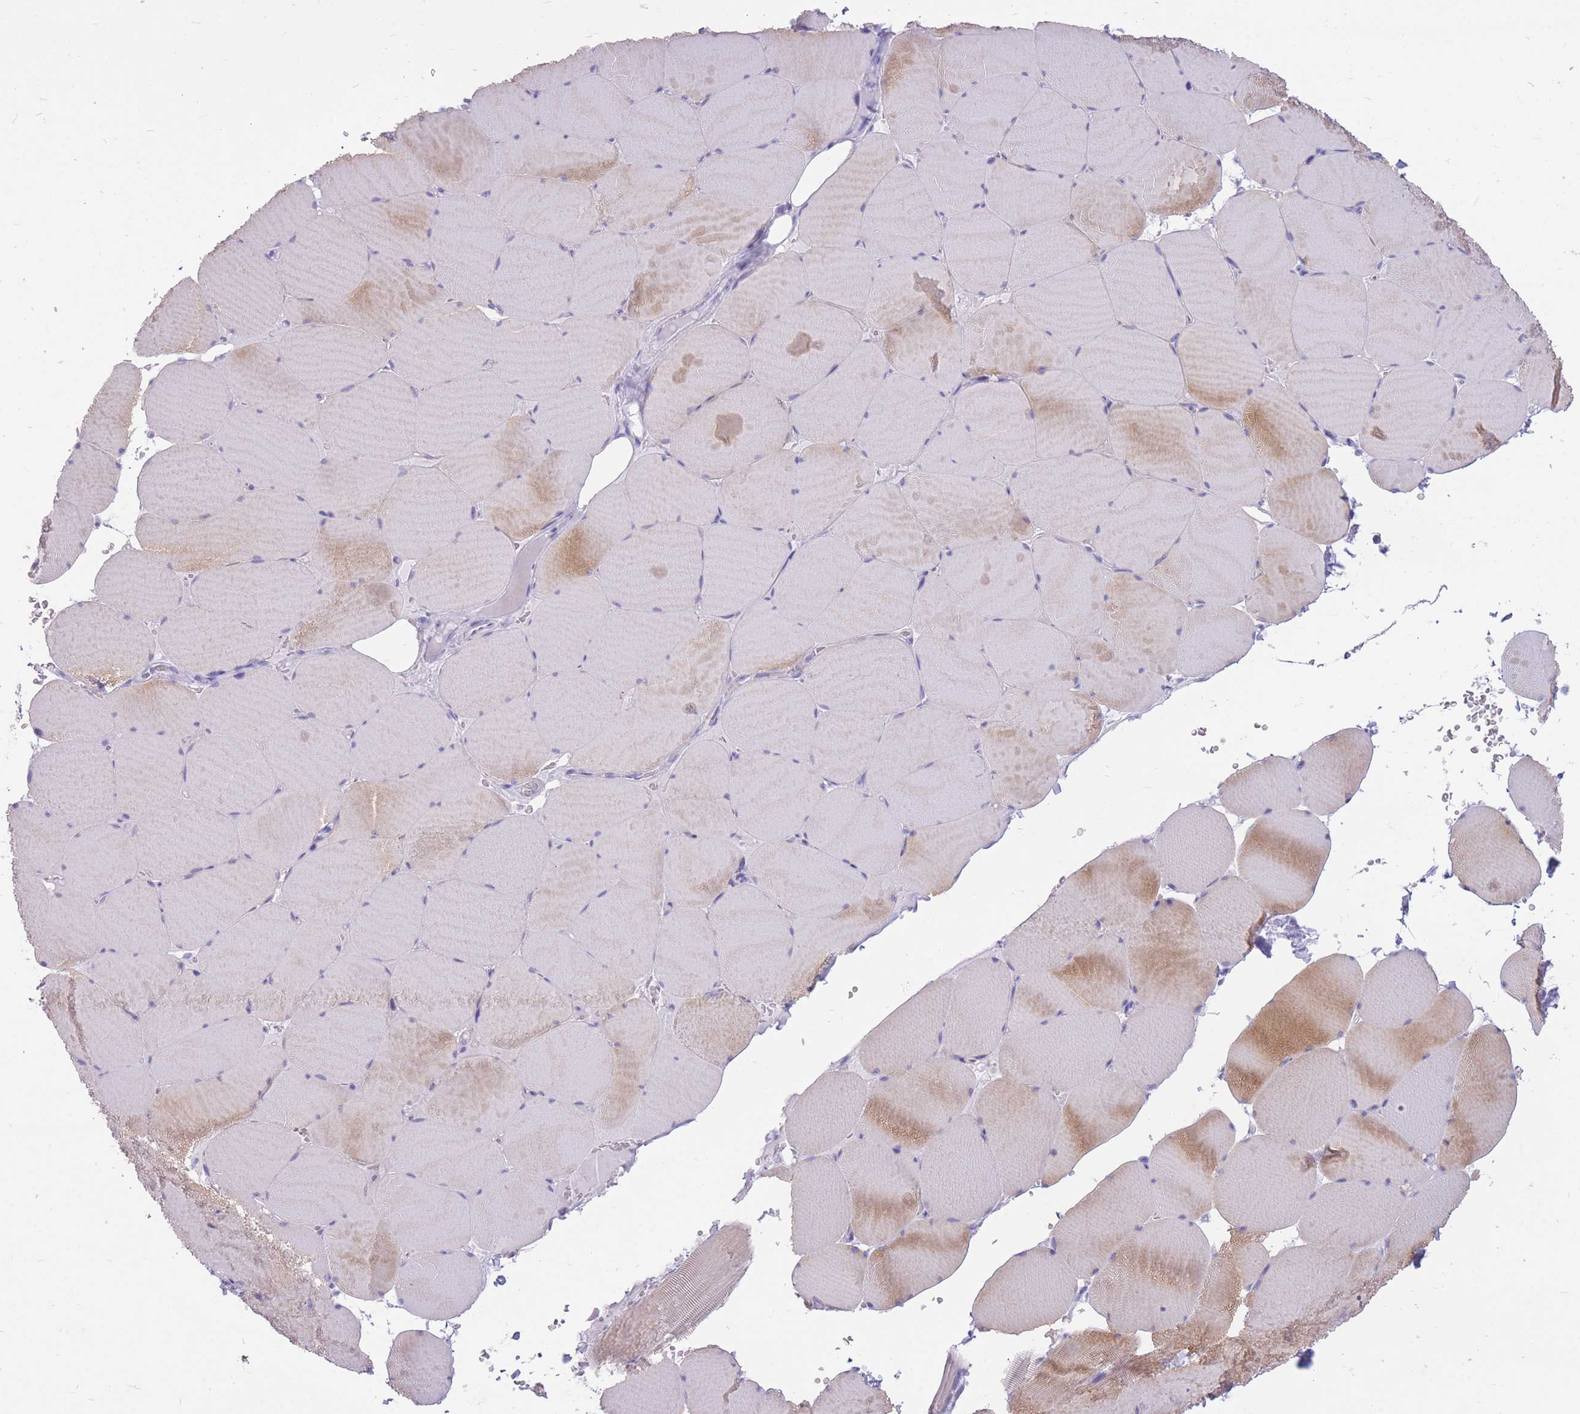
{"staining": {"intensity": "moderate", "quantity": "25%-75%", "location": "cytoplasmic/membranous"}, "tissue": "skeletal muscle", "cell_type": "Myocytes", "image_type": "normal", "snomed": [{"axis": "morphology", "description": "Normal tissue, NOS"}, {"axis": "topography", "description": "Skeletal muscle"}, {"axis": "topography", "description": "Head-Neck"}], "caption": "Brown immunohistochemical staining in unremarkable human skeletal muscle demonstrates moderate cytoplasmic/membranous staining in approximately 25%-75% of myocytes. (brown staining indicates protein expression, while blue staining denotes nuclei).", "gene": "CYP21A2", "patient": {"sex": "male", "age": 66}}